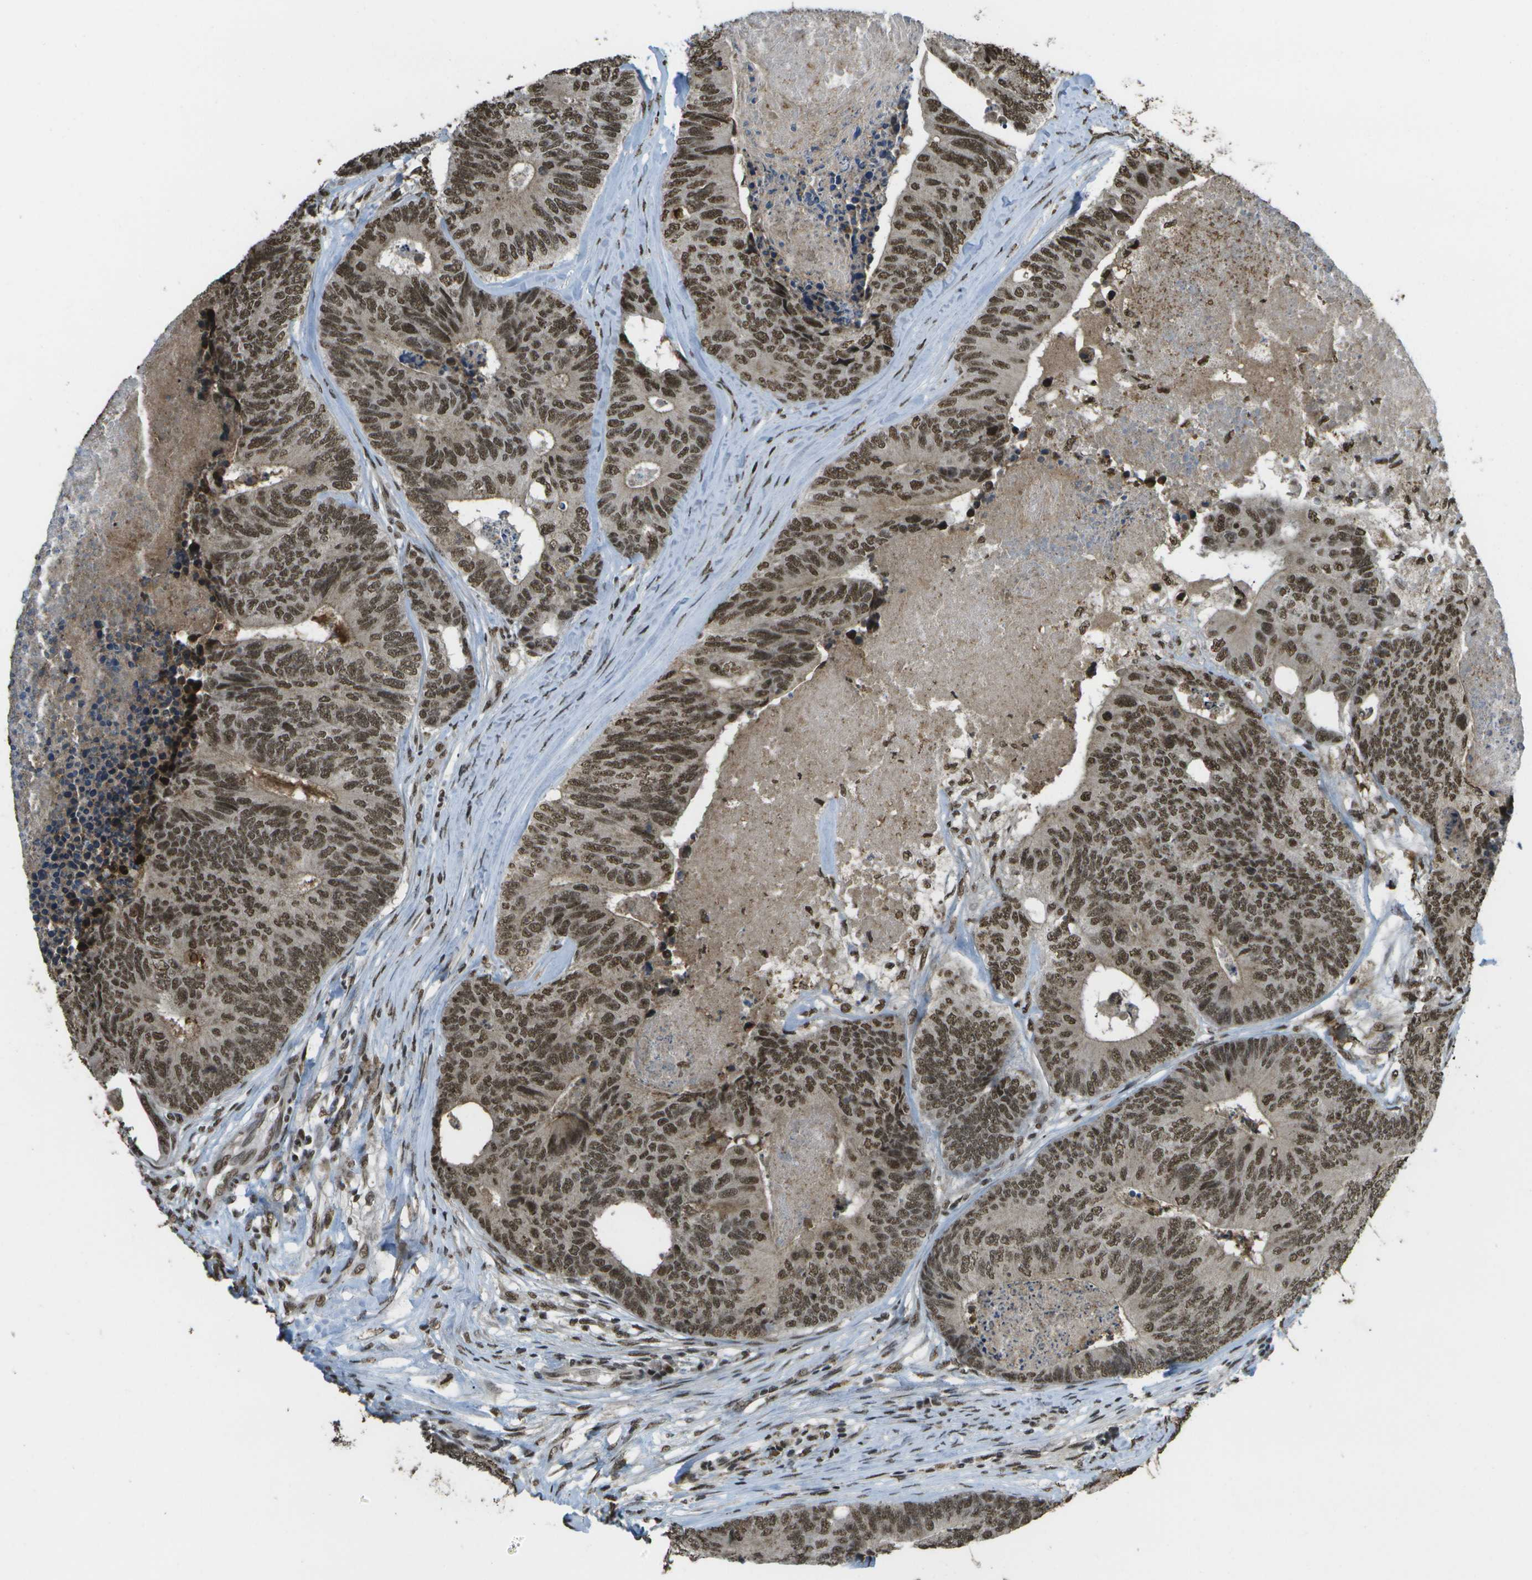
{"staining": {"intensity": "strong", "quantity": ">75%", "location": "nuclear"}, "tissue": "colorectal cancer", "cell_type": "Tumor cells", "image_type": "cancer", "snomed": [{"axis": "morphology", "description": "Adenocarcinoma, NOS"}, {"axis": "topography", "description": "Colon"}], "caption": "Protein expression analysis of human colorectal cancer reveals strong nuclear expression in approximately >75% of tumor cells.", "gene": "SPEN", "patient": {"sex": "female", "age": 57}}